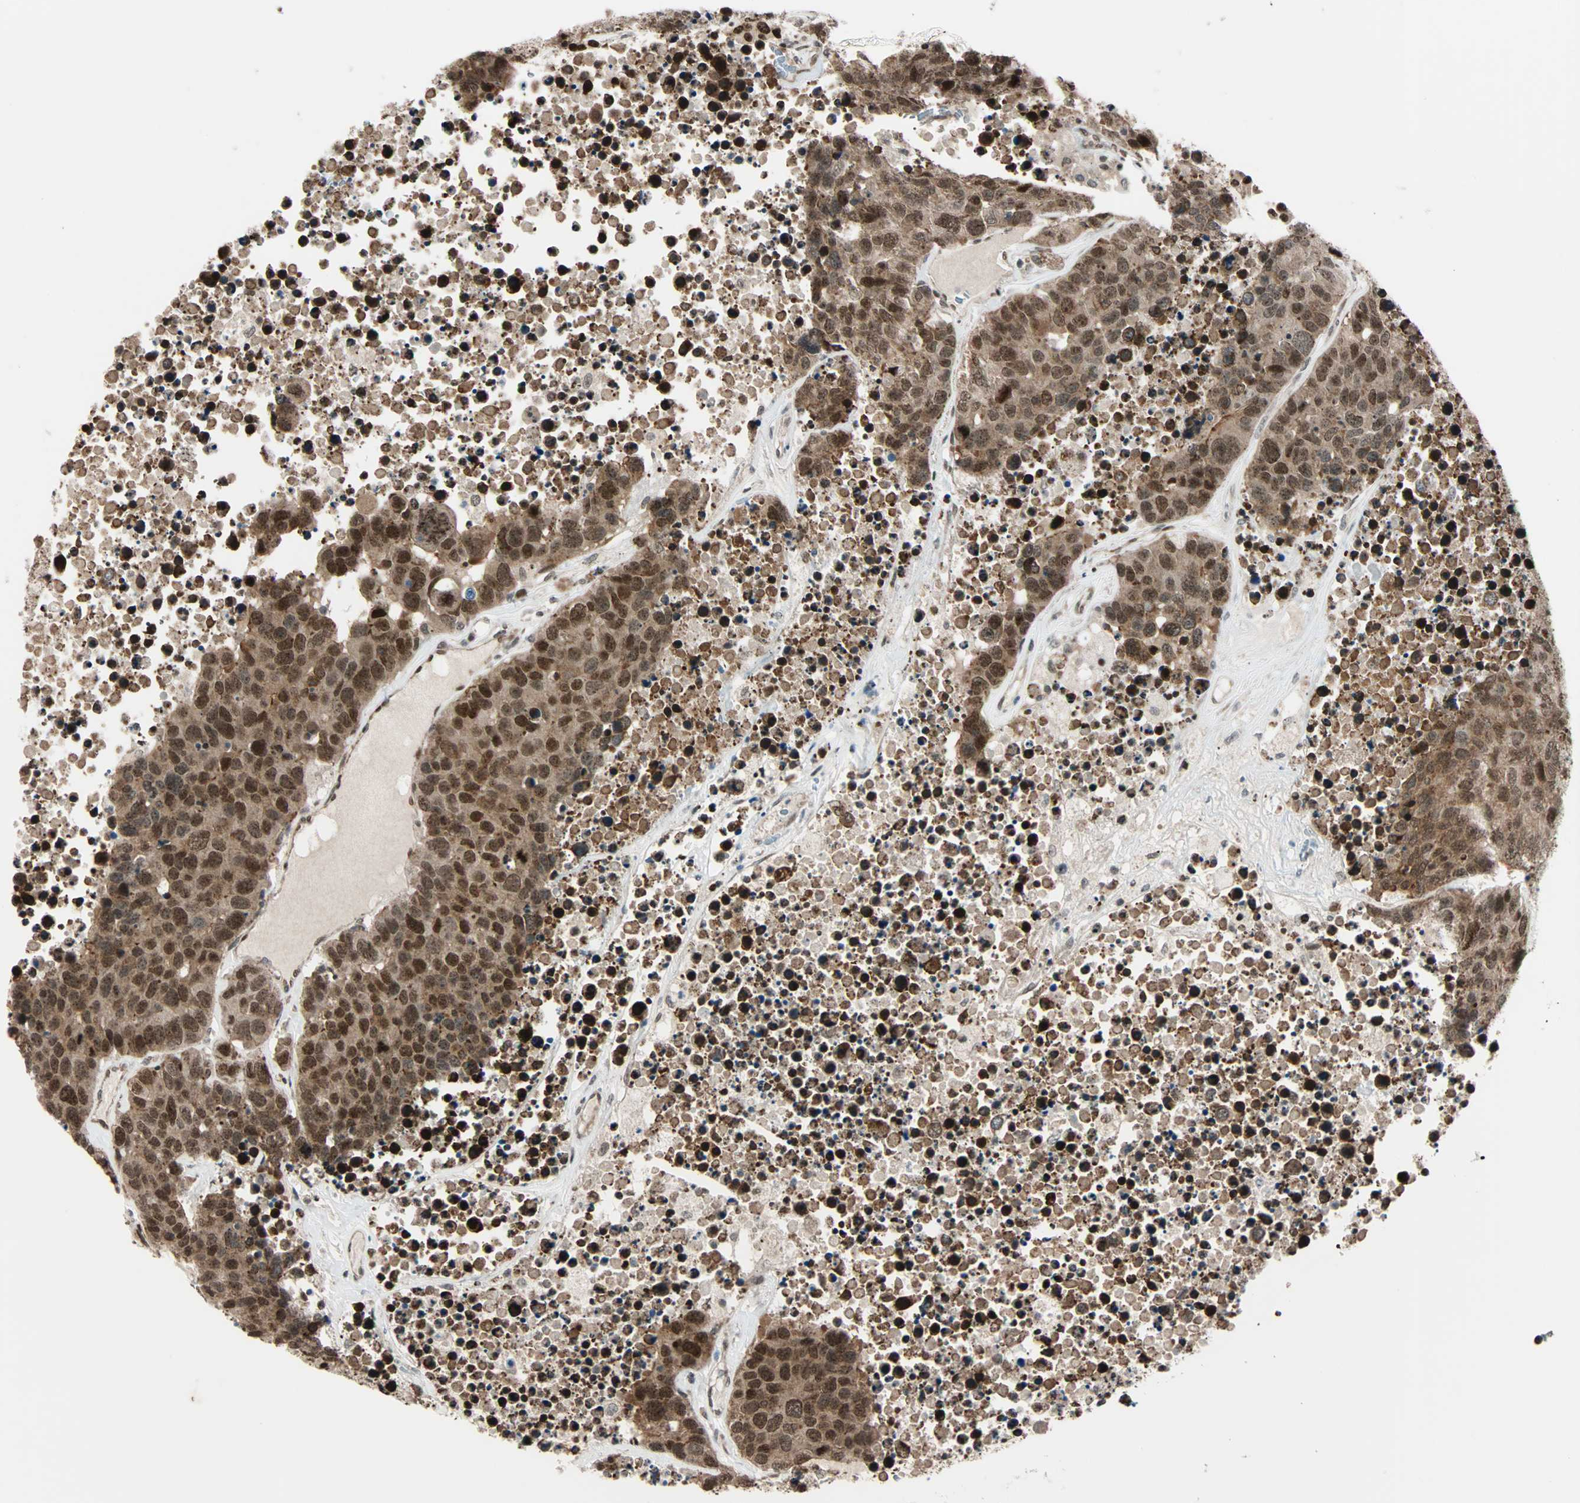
{"staining": {"intensity": "strong", "quantity": ">75%", "location": "cytoplasmic/membranous,nuclear"}, "tissue": "carcinoid", "cell_type": "Tumor cells", "image_type": "cancer", "snomed": [{"axis": "morphology", "description": "Carcinoid, malignant, NOS"}, {"axis": "topography", "description": "Lung"}], "caption": "This image demonstrates IHC staining of human carcinoid (malignant), with high strong cytoplasmic/membranous and nuclear expression in approximately >75% of tumor cells.", "gene": "CBX4", "patient": {"sex": "male", "age": 60}}